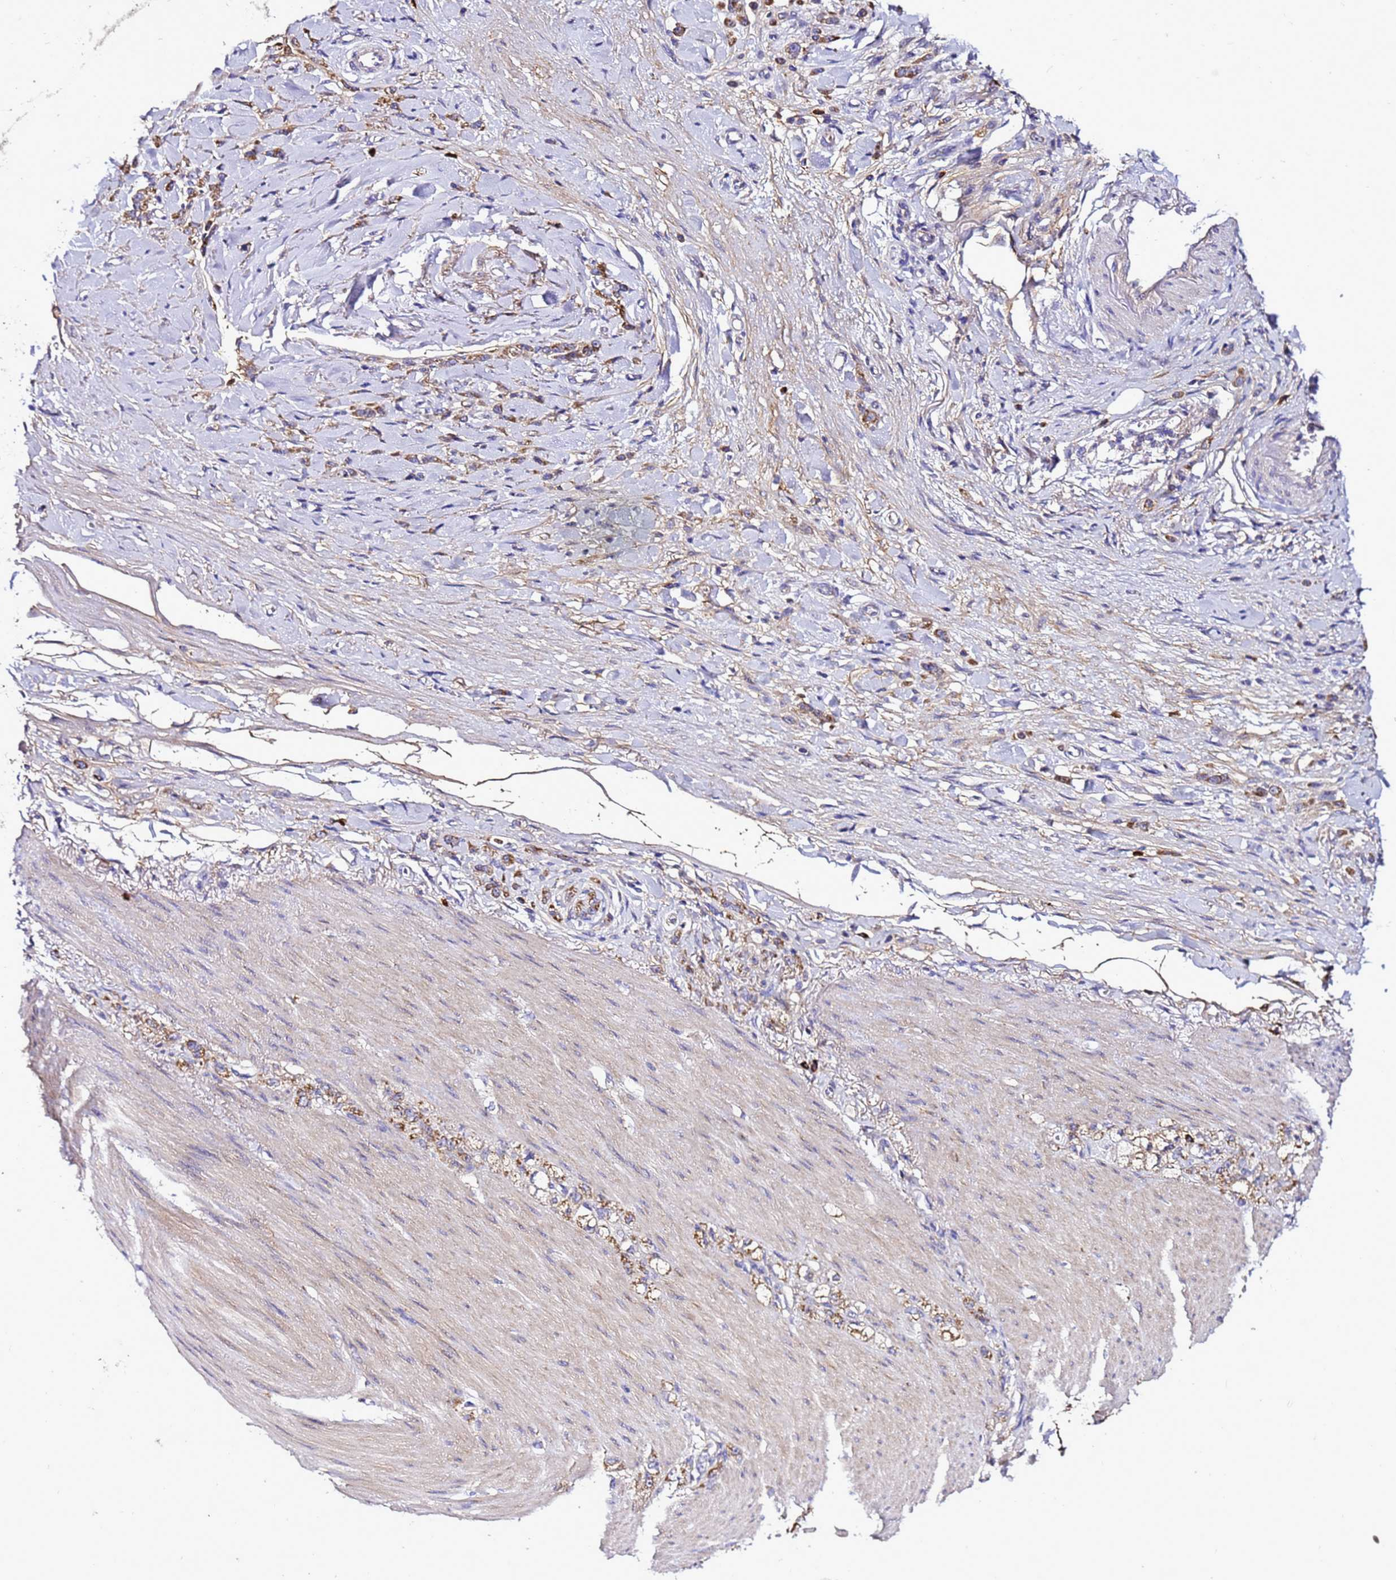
{"staining": {"intensity": "moderate", "quantity": ">75%", "location": "cytoplasmic/membranous"}, "tissue": "stomach cancer", "cell_type": "Tumor cells", "image_type": "cancer", "snomed": [{"axis": "morphology", "description": "Normal tissue, NOS"}, {"axis": "morphology", "description": "Adenocarcinoma, NOS"}, {"axis": "topography", "description": "Stomach"}], "caption": "Protein expression analysis of stomach adenocarcinoma reveals moderate cytoplasmic/membranous staining in about >75% of tumor cells.", "gene": "HIGD2A", "patient": {"sex": "male", "age": 82}}